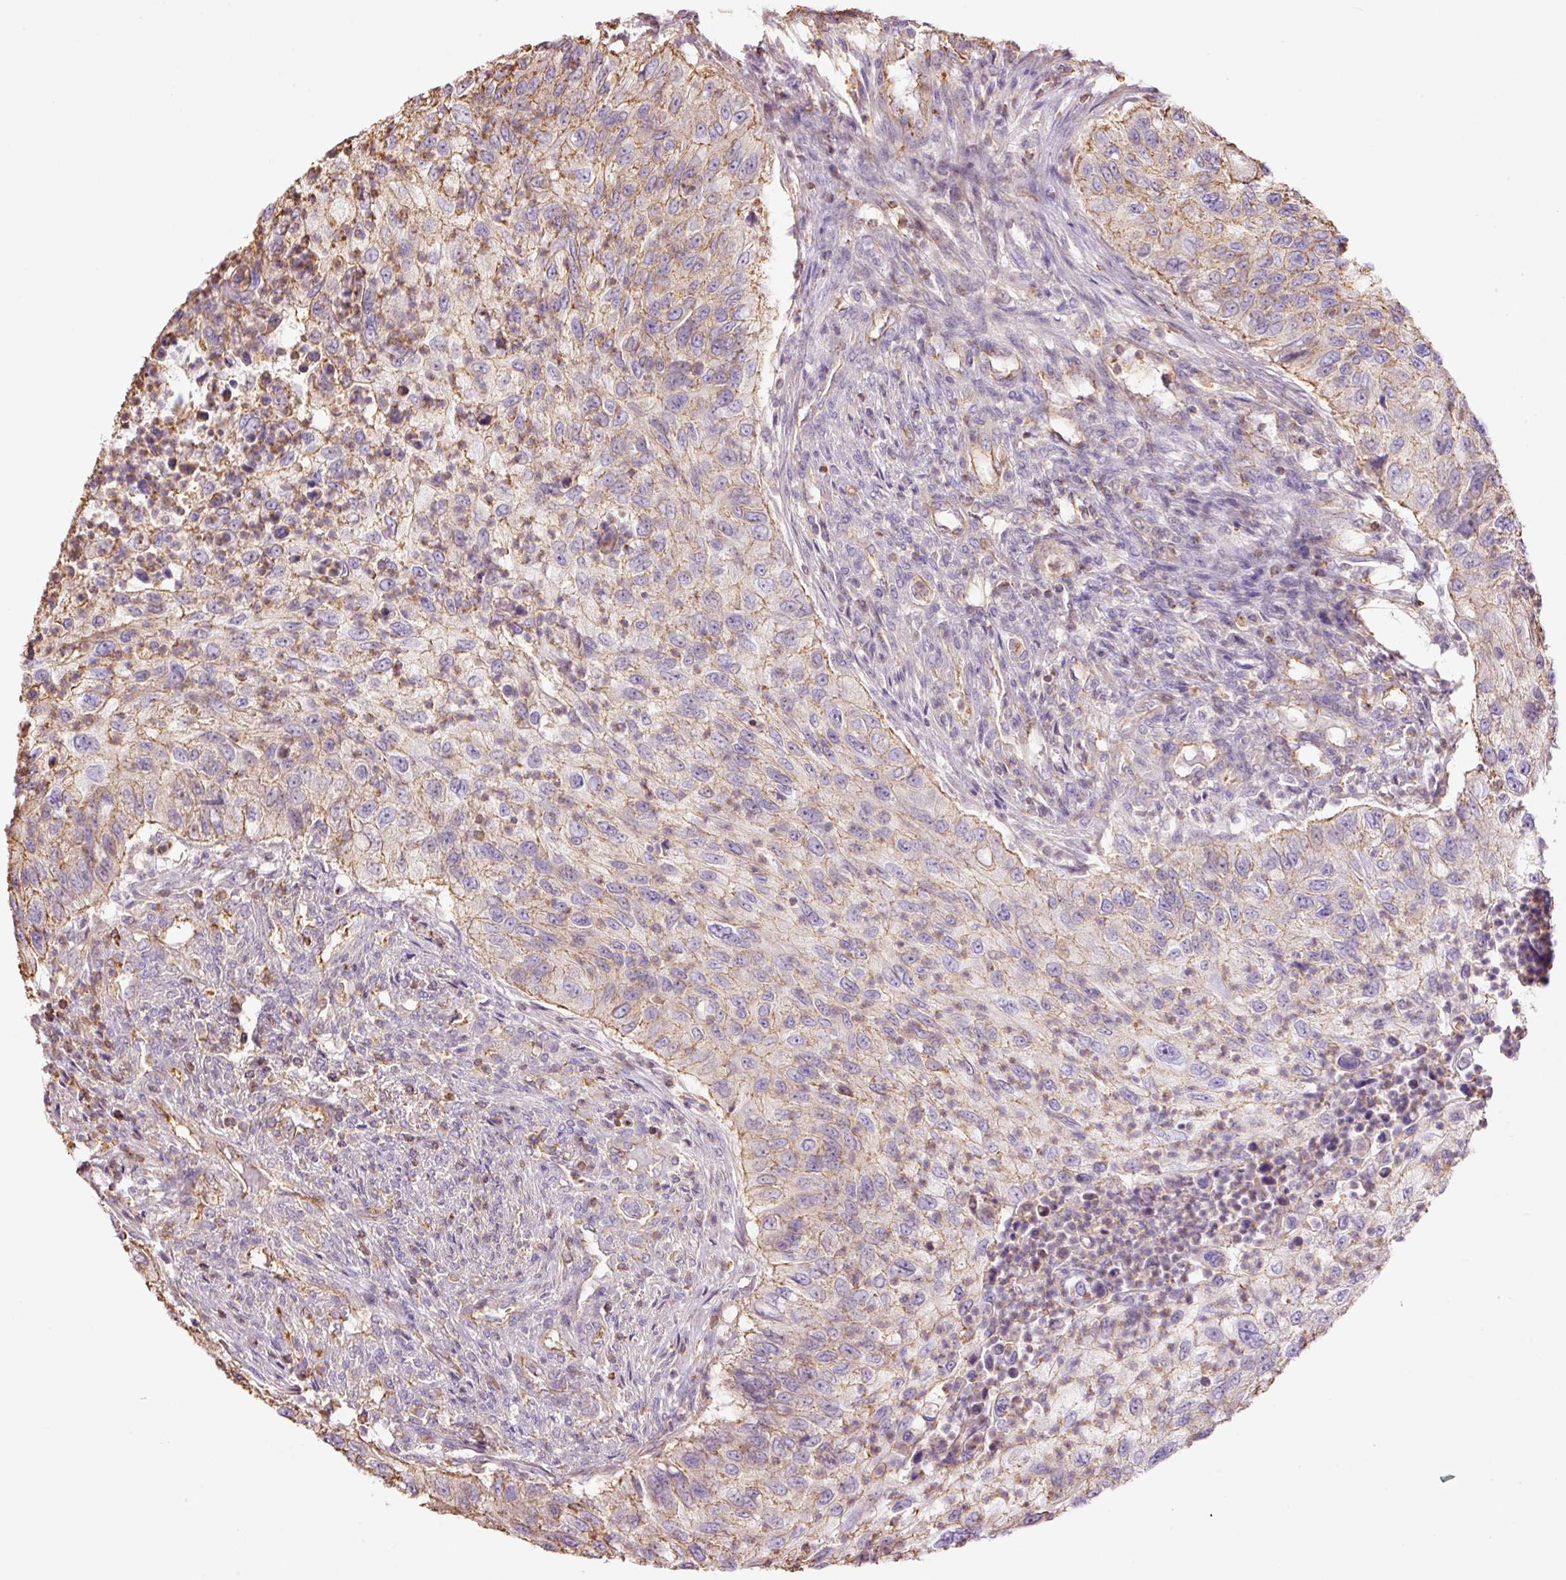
{"staining": {"intensity": "weak", "quantity": "25%-75%", "location": "cytoplasmic/membranous"}, "tissue": "urothelial cancer", "cell_type": "Tumor cells", "image_type": "cancer", "snomed": [{"axis": "morphology", "description": "Urothelial carcinoma, High grade"}, {"axis": "topography", "description": "Urinary bladder"}], "caption": "Urothelial cancer stained for a protein (brown) demonstrates weak cytoplasmic/membranous positive staining in approximately 25%-75% of tumor cells.", "gene": "PPP1R1B", "patient": {"sex": "female", "age": 60}}